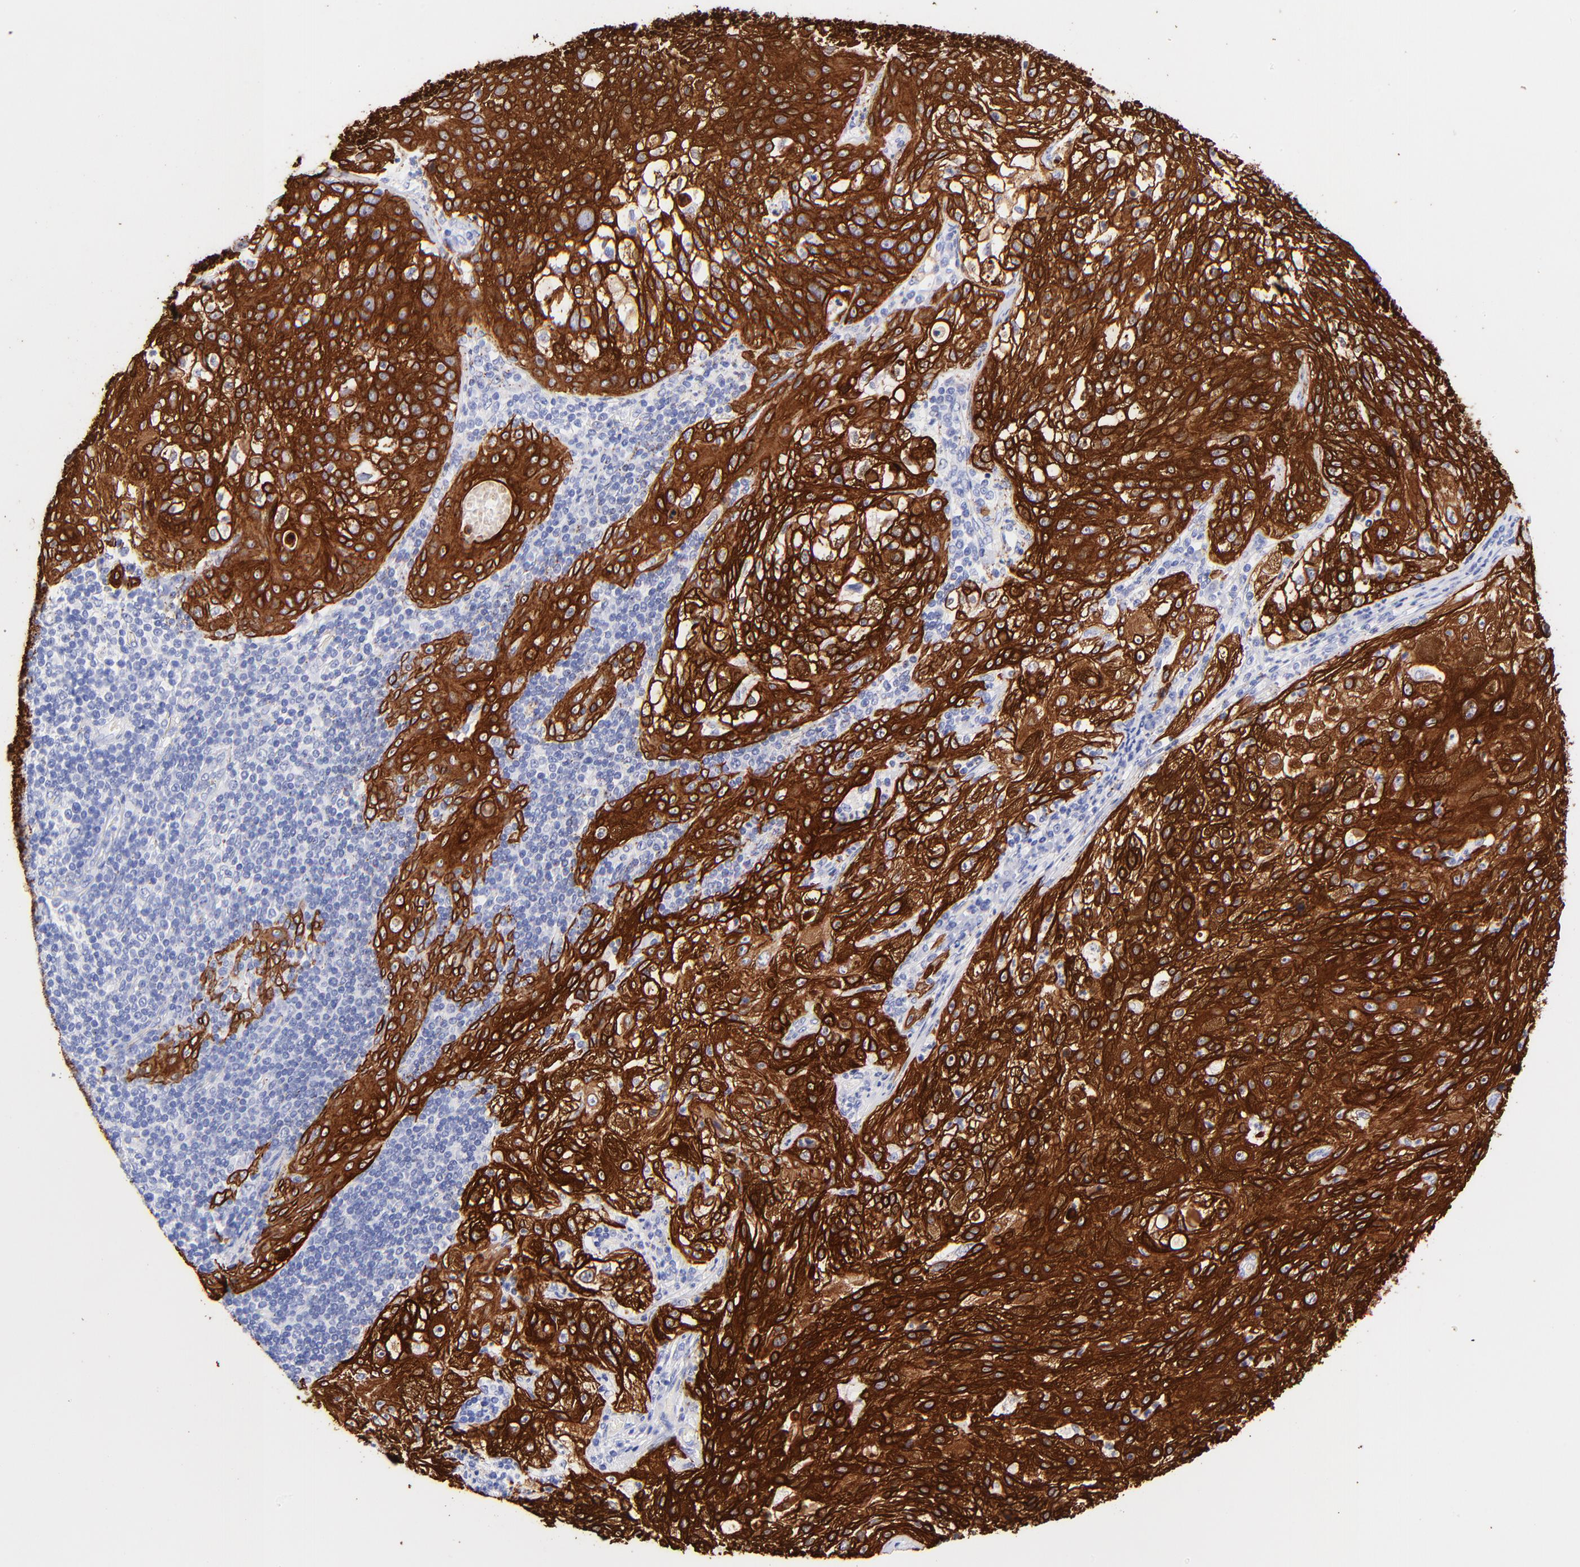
{"staining": {"intensity": "strong", "quantity": ">75%", "location": "cytoplasmic/membranous"}, "tissue": "lung cancer", "cell_type": "Tumor cells", "image_type": "cancer", "snomed": [{"axis": "morphology", "description": "Inflammation, NOS"}, {"axis": "morphology", "description": "Squamous cell carcinoma, NOS"}, {"axis": "topography", "description": "Lymph node"}, {"axis": "topography", "description": "Soft tissue"}, {"axis": "topography", "description": "Lung"}], "caption": "Brown immunohistochemical staining in lung cancer reveals strong cytoplasmic/membranous staining in about >75% of tumor cells.", "gene": "KRT19", "patient": {"sex": "male", "age": 66}}